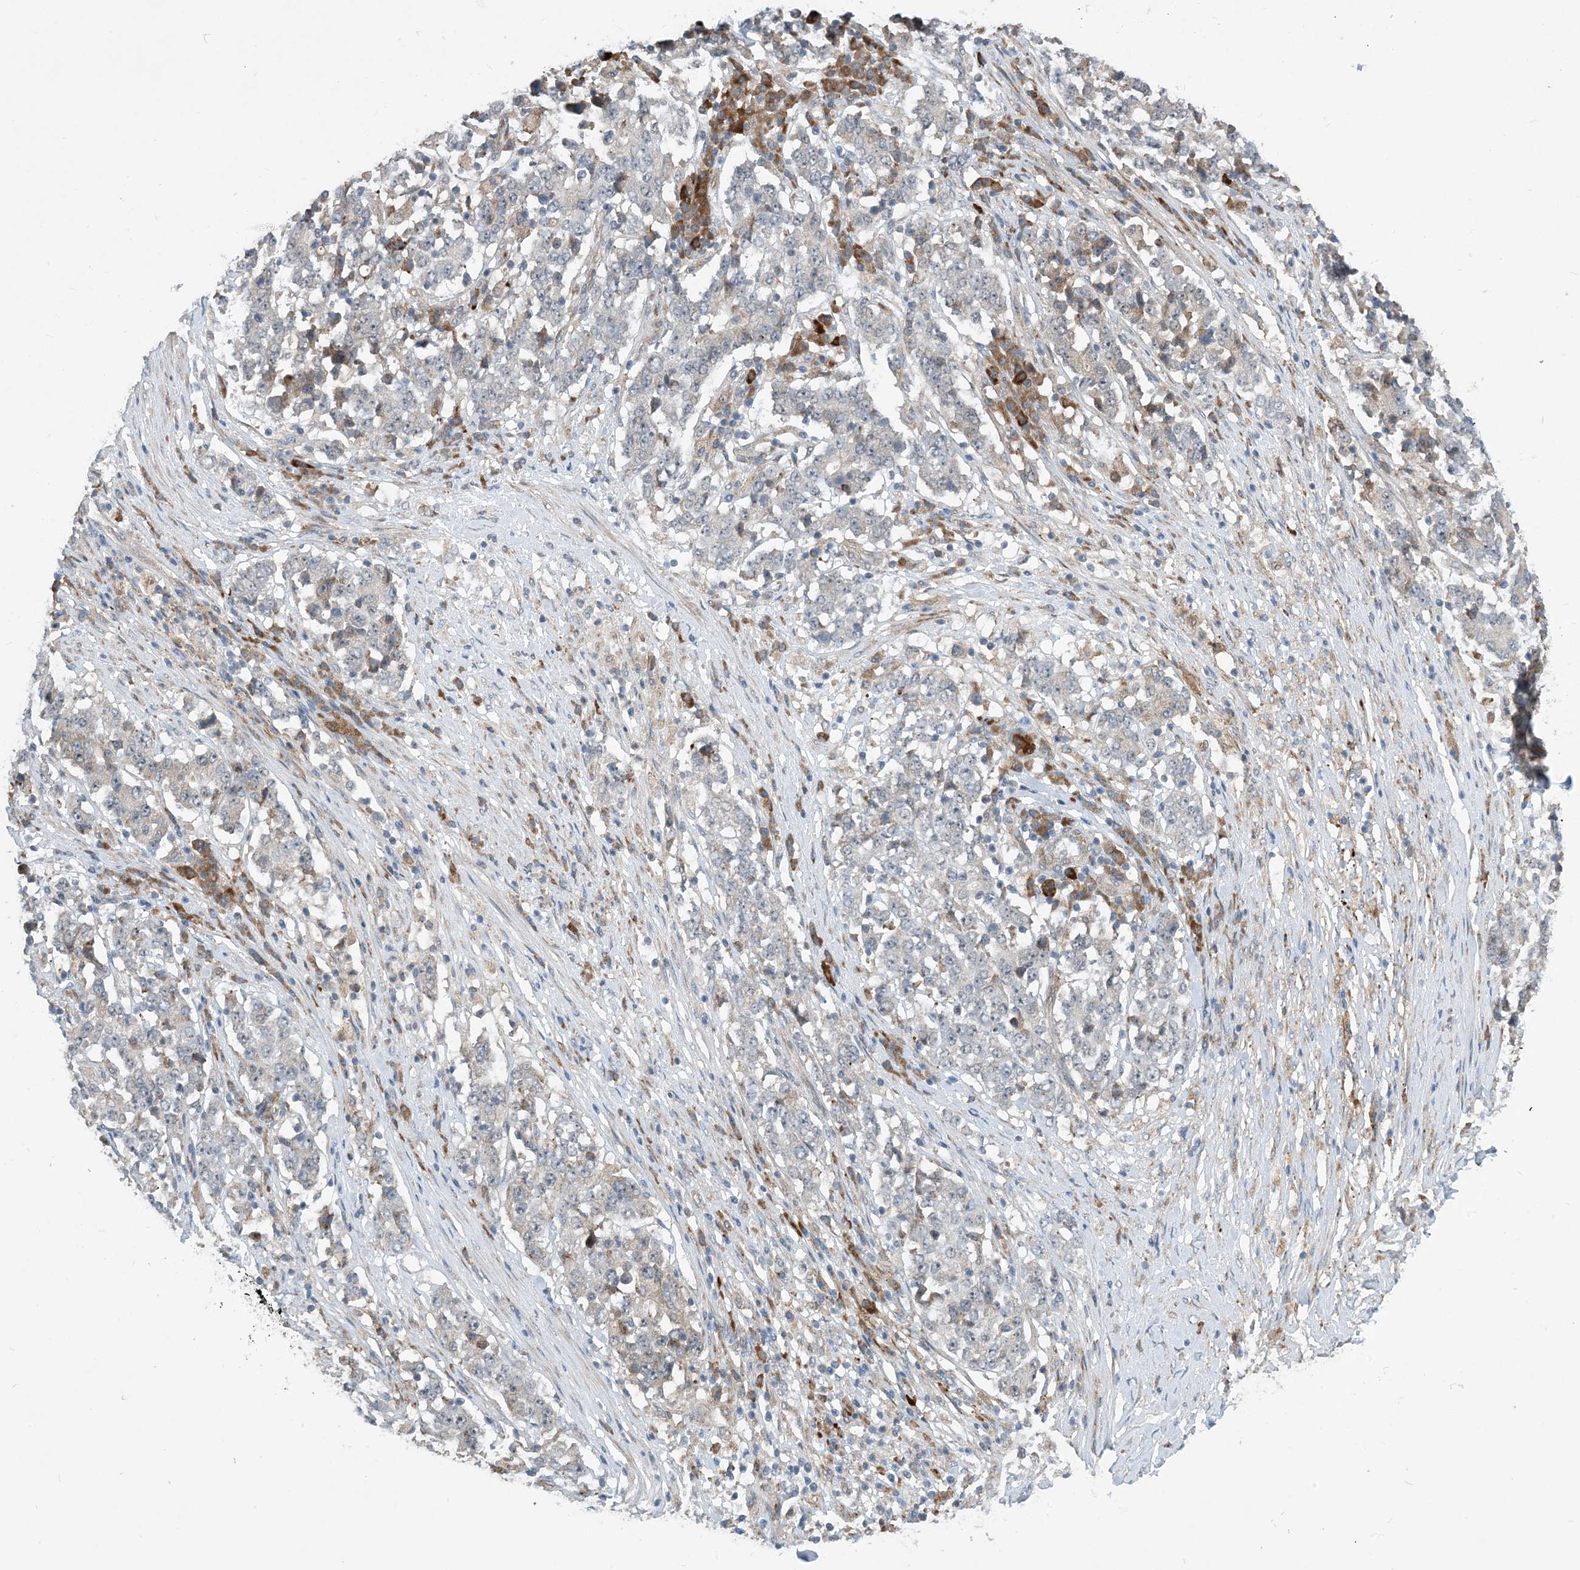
{"staining": {"intensity": "weak", "quantity": "<25%", "location": "cytoplasmic/membranous"}, "tissue": "stomach cancer", "cell_type": "Tumor cells", "image_type": "cancer", "snomed": [{"axis": "morphology", "description": "Adenocarcinoma, NOS"}, {"axis": "topography", "description": "Stomach"}], "caption": "Tumor cells are negative for brown protein staining in stomach adenocarcinoma.", "gene": "PHOSPHO2", "patient": {"sex": "male", "age": 59}}